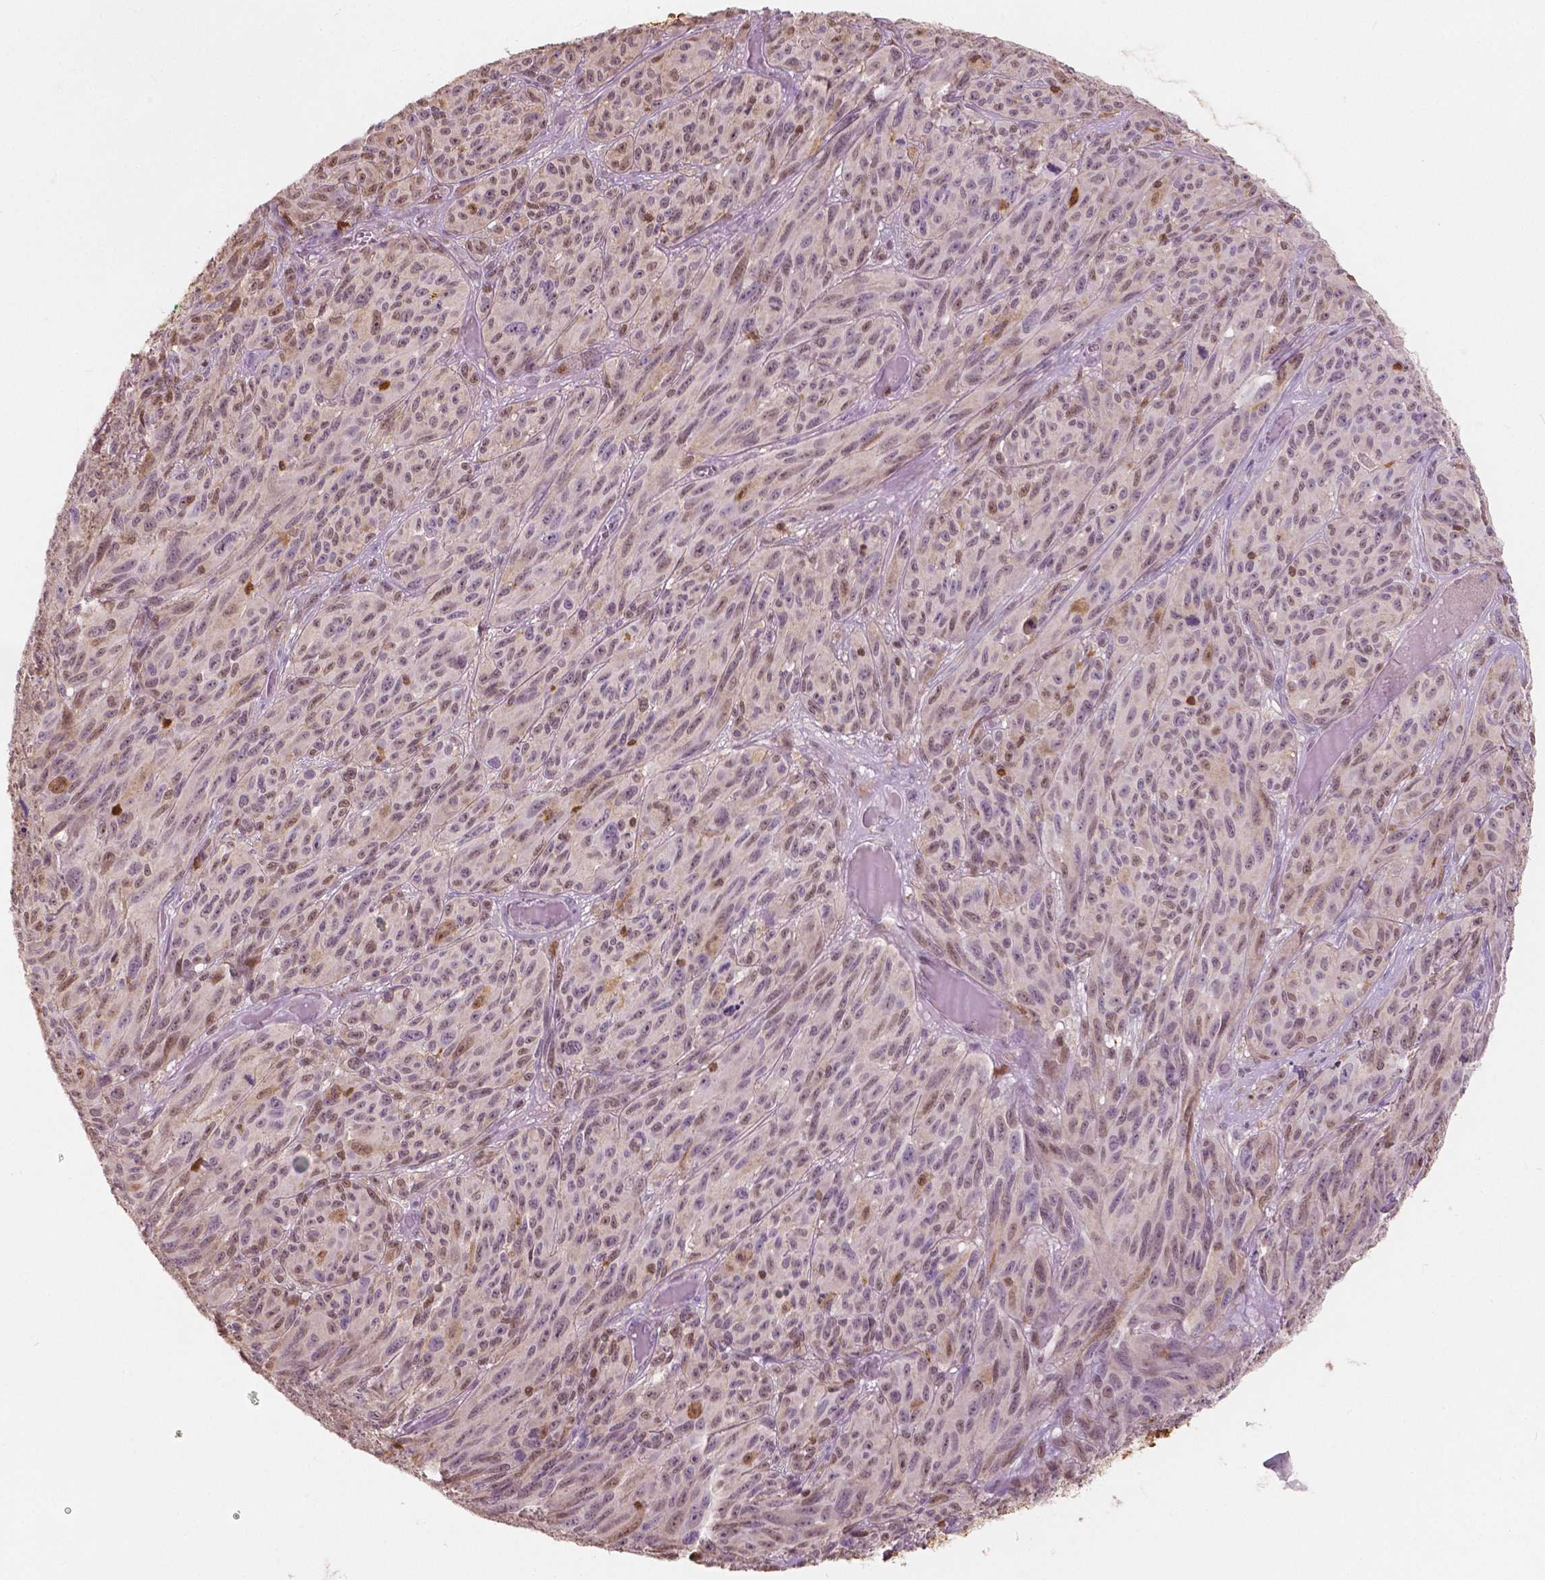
{"staining": {"intensity": "weak", "quantity": "25%-75%", "location": "nuclear"}, "tissue": "melanoma", "cell_type": "Tumor cells", "image_type": "cancer", "snomed": [{"axis": "morphology", "description": "Malignant melanoma, NOS"}, {"axis": "topography", "description": "Vulva, labia, clitoris and Bartholin´s gland, NO"}], "caption": "Melanoma stained with a brown dye shows weak nuclear positive staining in about 25%-75% of tumor cells.", "gene": "S100A4", "patient": {"sex": "female", "age": 75}}